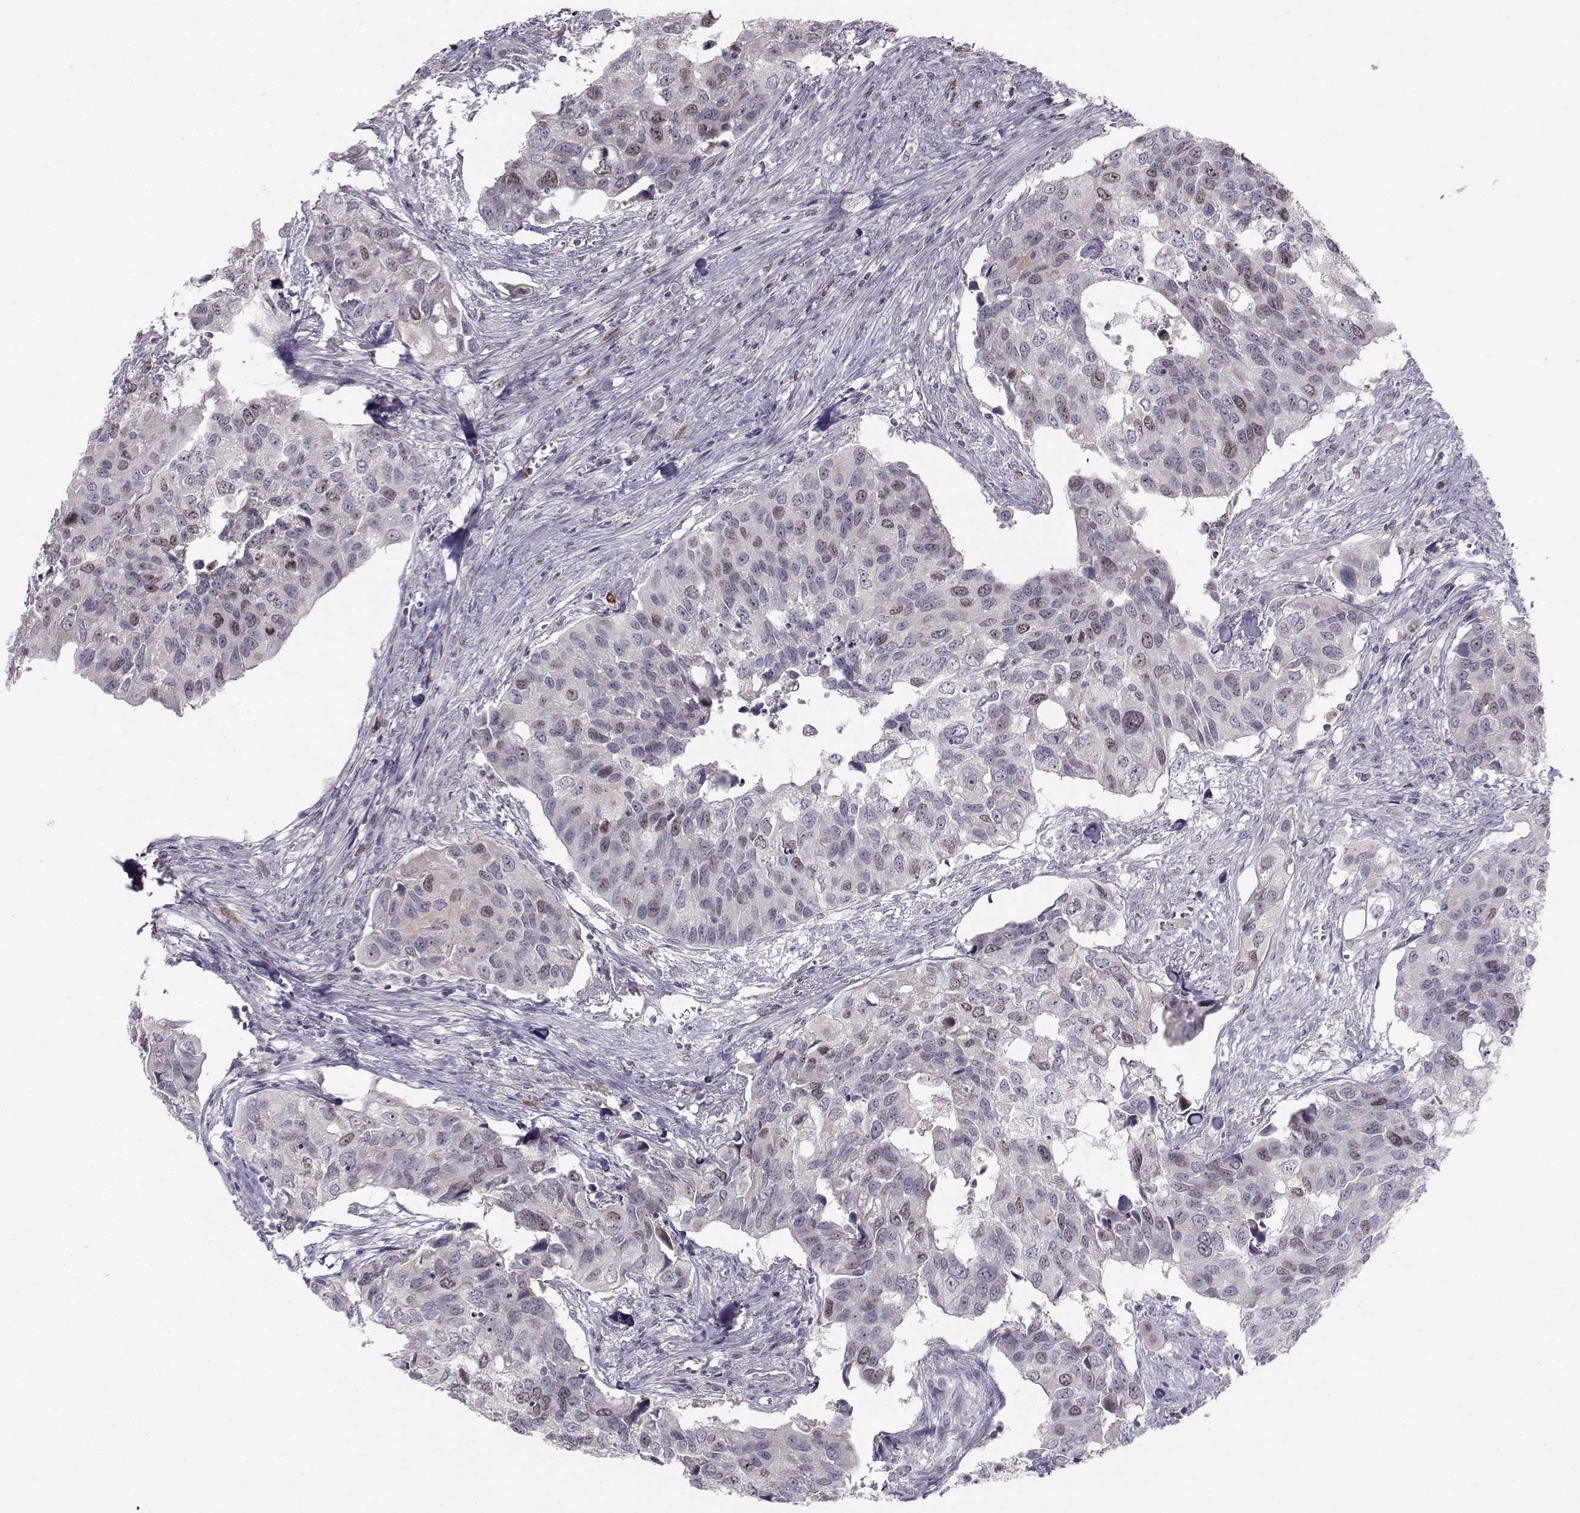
{"staining": {"intensity": "weak", "quantity": "<25%", "location": "nuclear"}, "tissue": "urothelial cancer", "cell_type": "Tumor cells", "image_type": "cancer", "snomed": [{"axis": "morphology", "description": "Urothelial carcinoma, High grade"}, {"axis": "topography", "description": "Urinary bladder"}], "caption": "Immunohistochemical staining of human urothelial carcinoma (high-grade) reveals no significant expression in tumor cells.", "gene": "LRP8", "patient": {"sex": "male", "age": 60}}